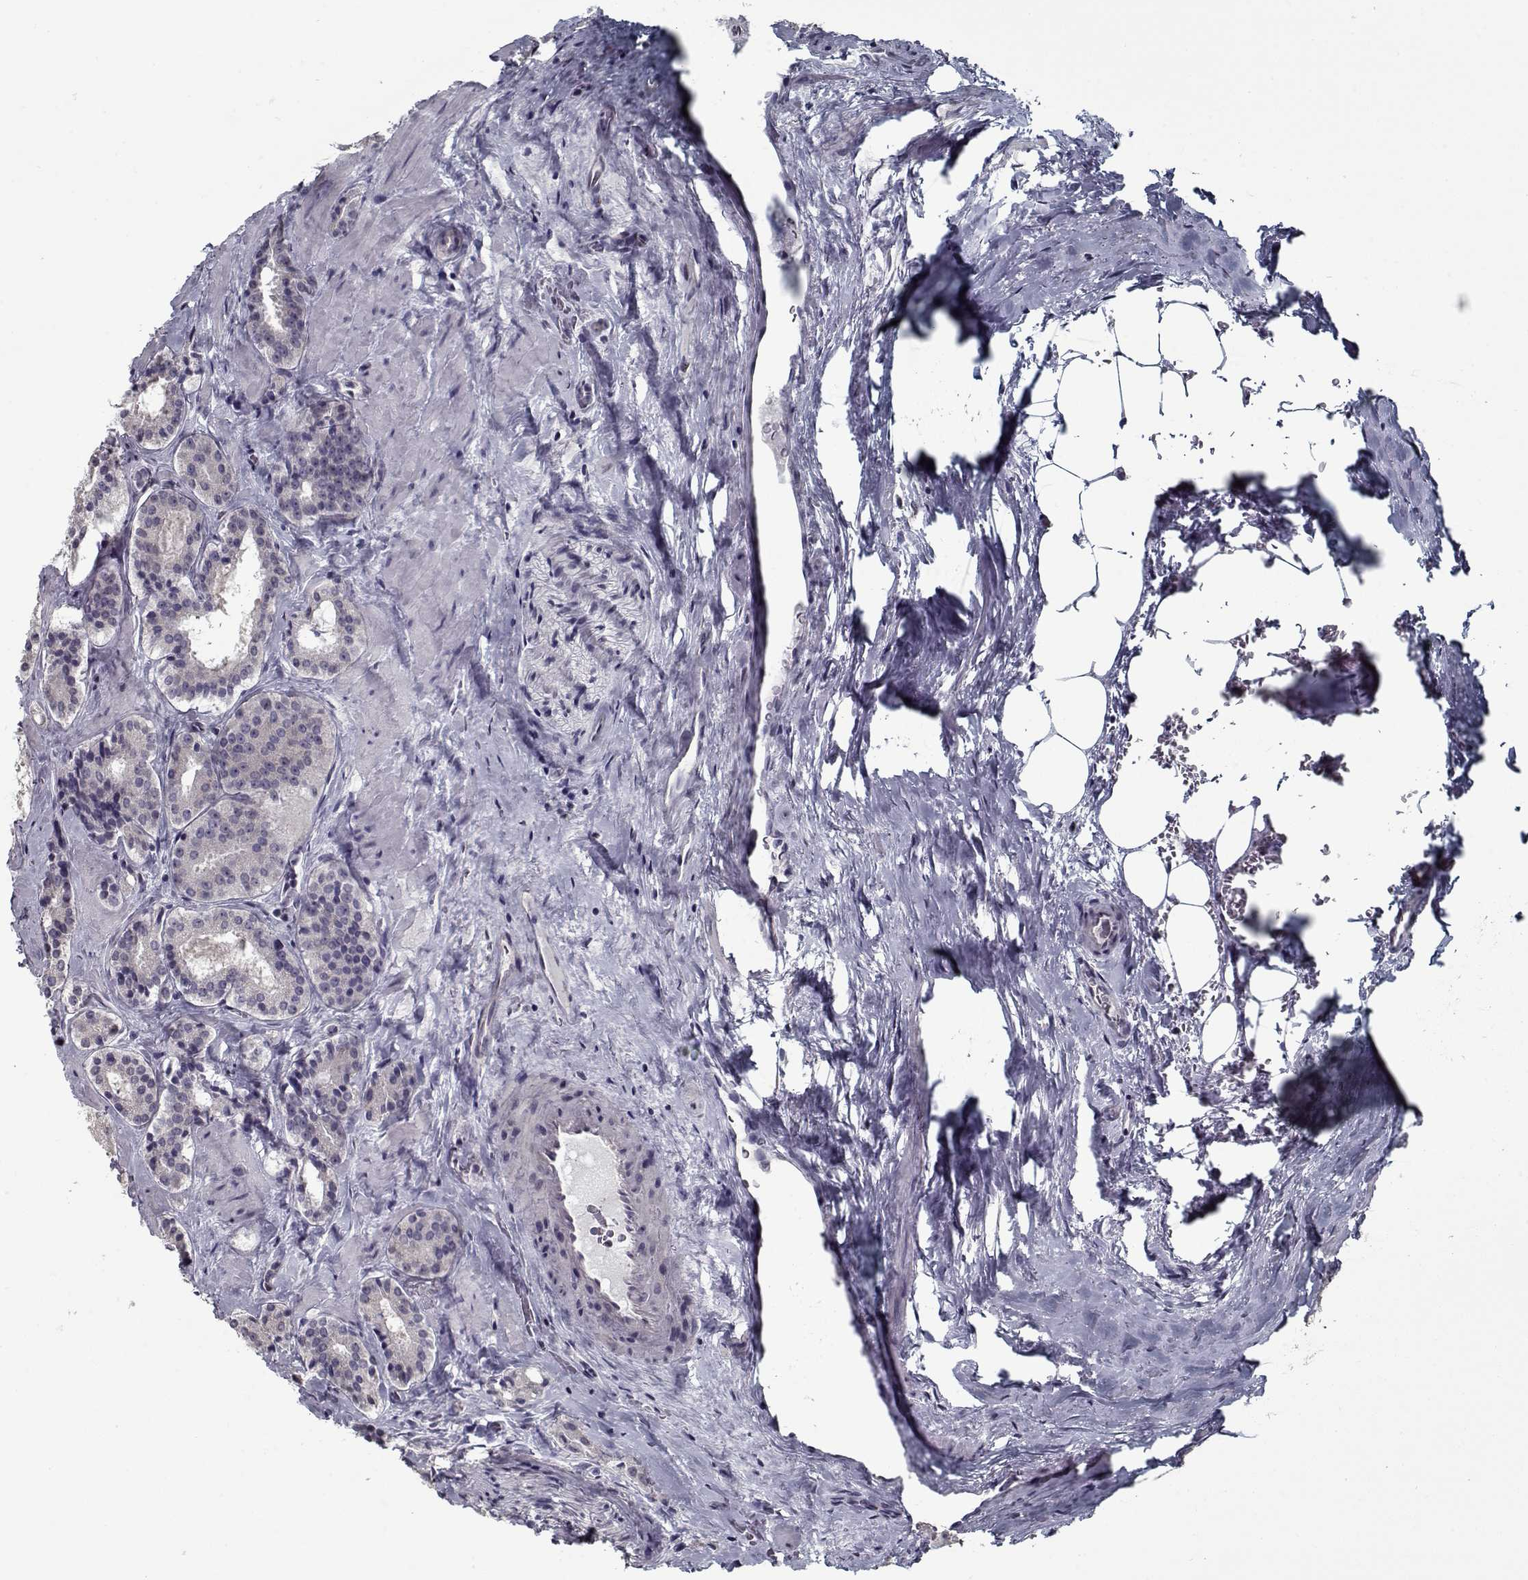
{"staining": {"intensity": "negative", "quantity": "none", "location": "none"}, "tissue": "prostate cancer", "cell_type": "Tumor cells", "image_type": "cancer", "snomed": [{"axis": "morphology", "description": "Adenocarcinoma, NOS"}, {"axis": "morphology", "description": "Adenocarcinoma, High grade"}, {"axis": "topography", "description": "Prostate"}], "caption": "DAB immunohistochemical staining of adenocarcinoma (prostate) demonstrates no significant expression in tumor cells.", "gene": "SEC16B", "patient": {"sex": "male", "age": 62}}